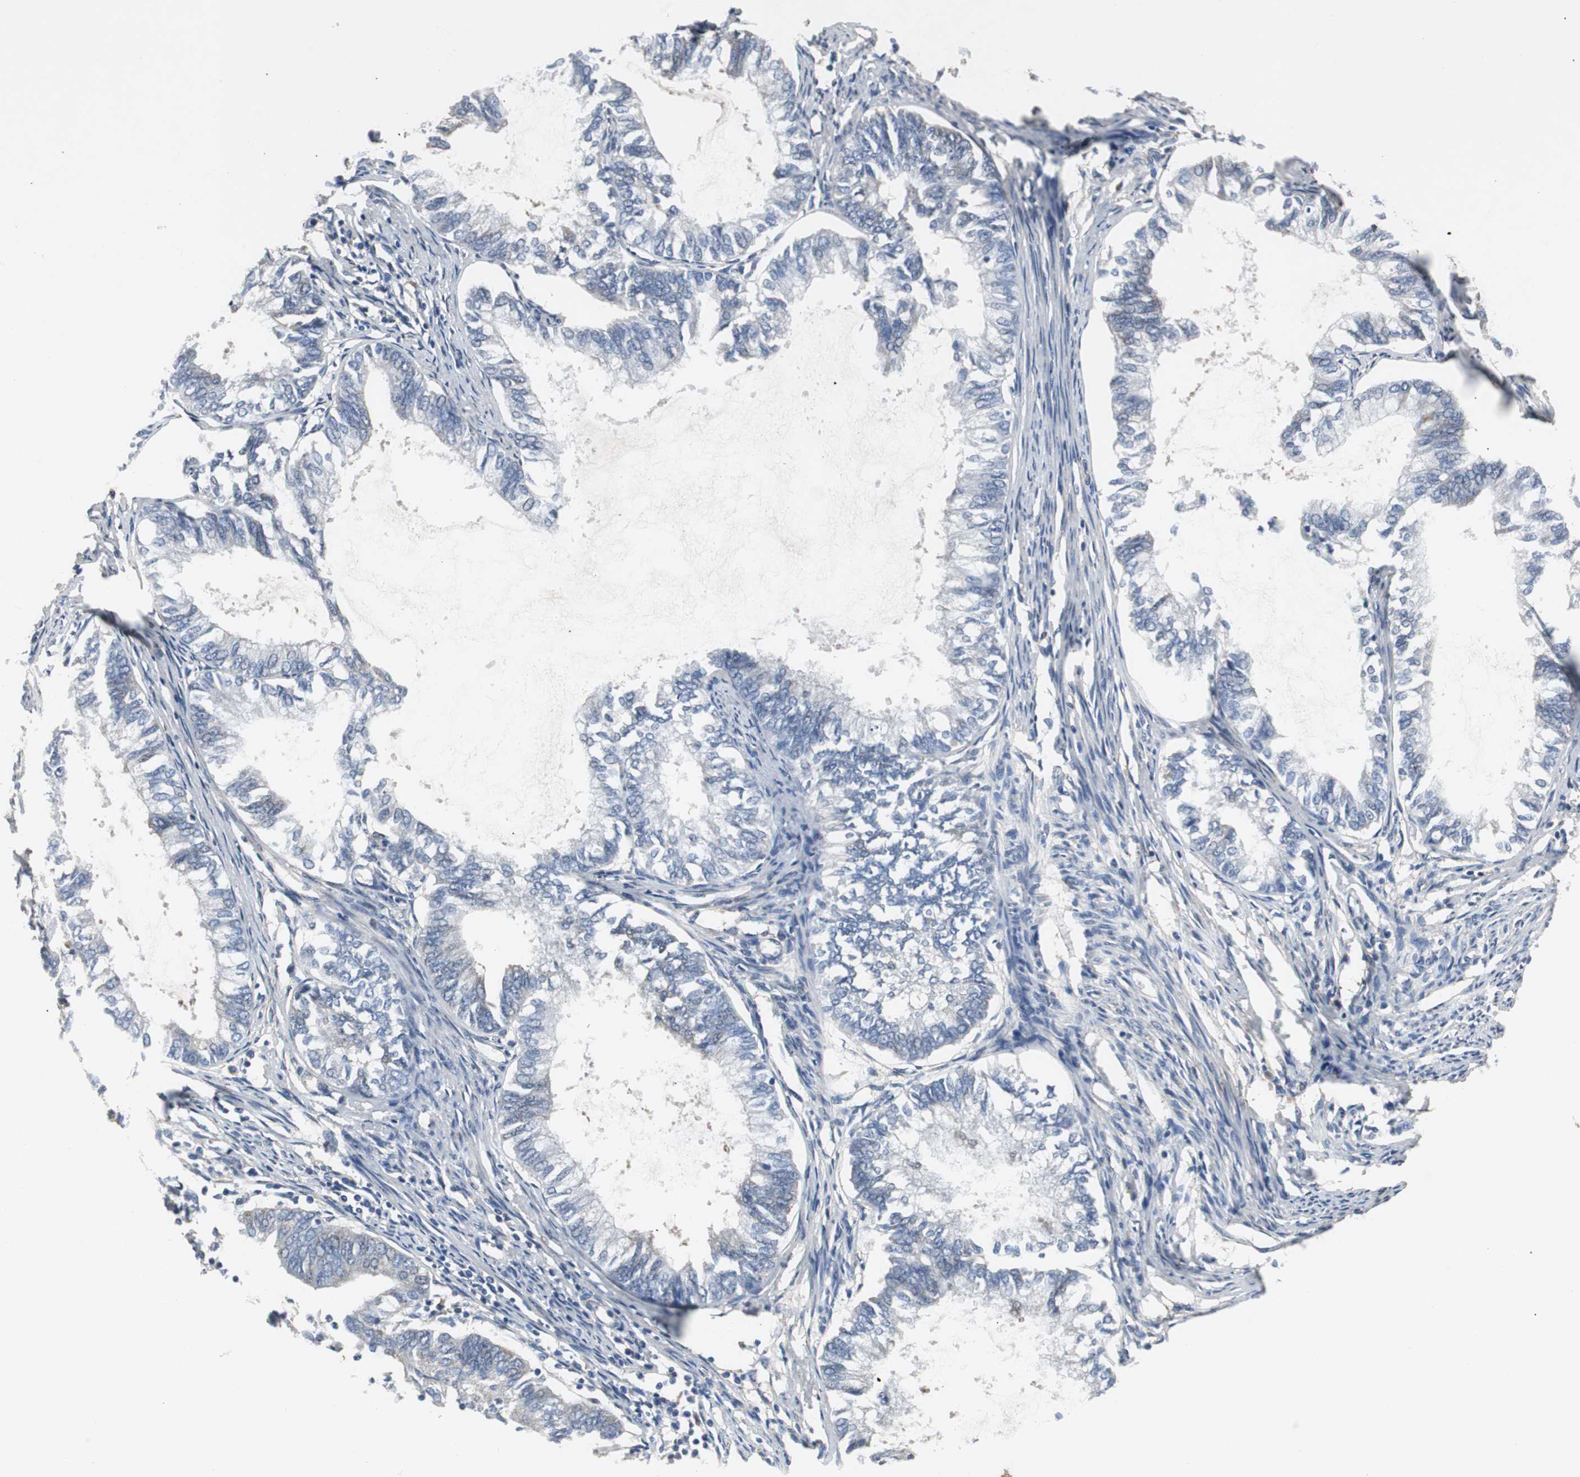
{"staining": {"intensity": "negative", "quantity": "none", "location": "none"}, "tissue": "endometrial cancer", "cell_type": "Tumor cells", "image_type": "cancer", "snomed": [{"axis": "morphology", "description": "Adenocarcinoma, NOS"}, {"axis": "topography", "description": "Endometrium"}], "caption": "An immunohistochemistry image of endometrial cancer is shown. There is no staining in tumor cells of endometrial cancer.", "gene": "ISCU", "patient": {"sex": "female", "age": 86}}